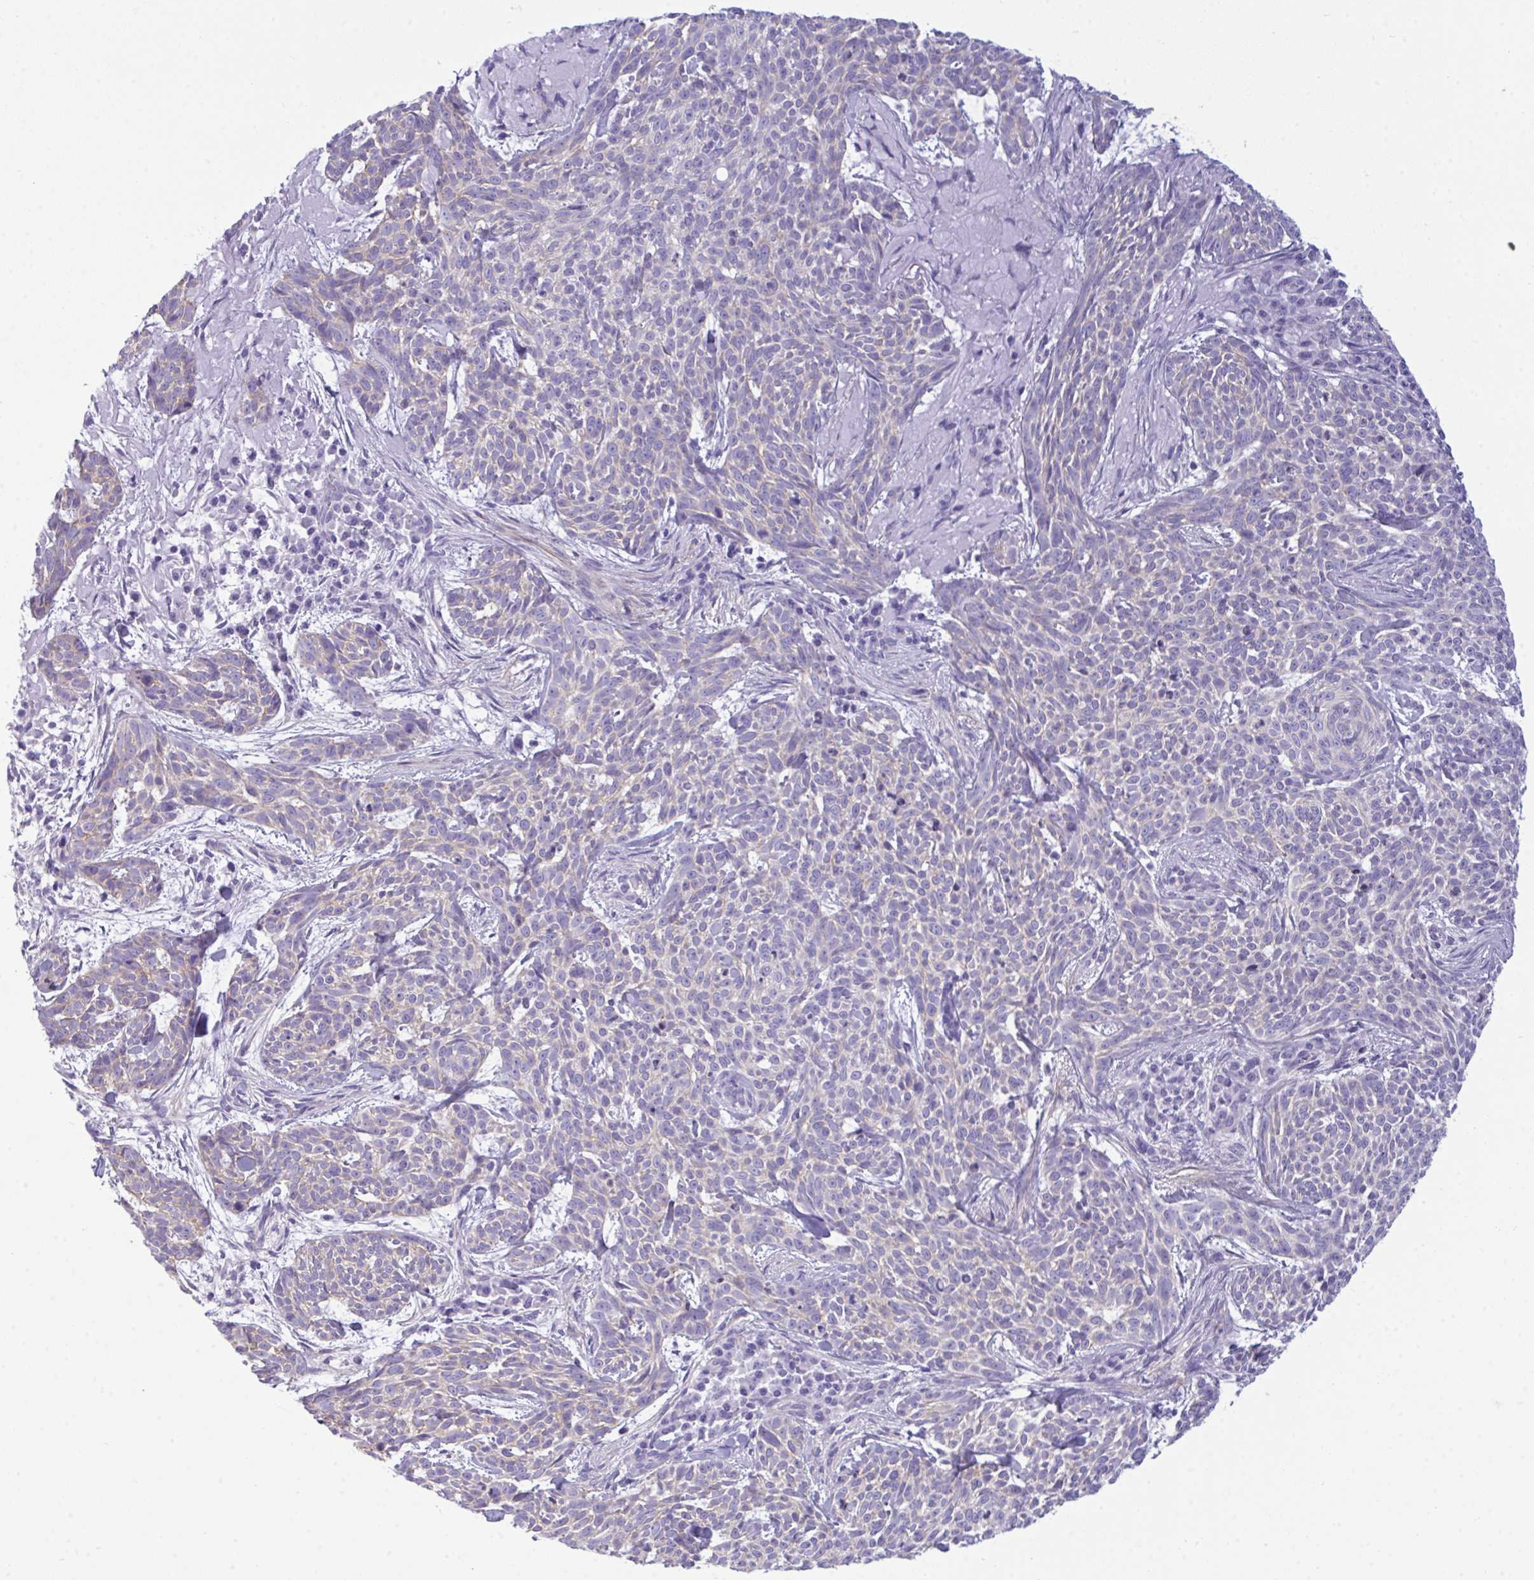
{"staining": {"intensity": "negative", "quantity": "none", "location": "none"}, "tissue": "skin cancer", "cell_type": "Tumor cells", "image_type": "cancer", "snomed": [{"axis": "morphology", "description": "Basal cell carcinoma"}, {"axis": "topography", "description": "Skin"}], "caption": "A micrograph of human basal cell carcinoma (skin) is negative for staining in tumor cells.", "gene": "MYH10", "patient": {"sex": "female", "age": 93}}